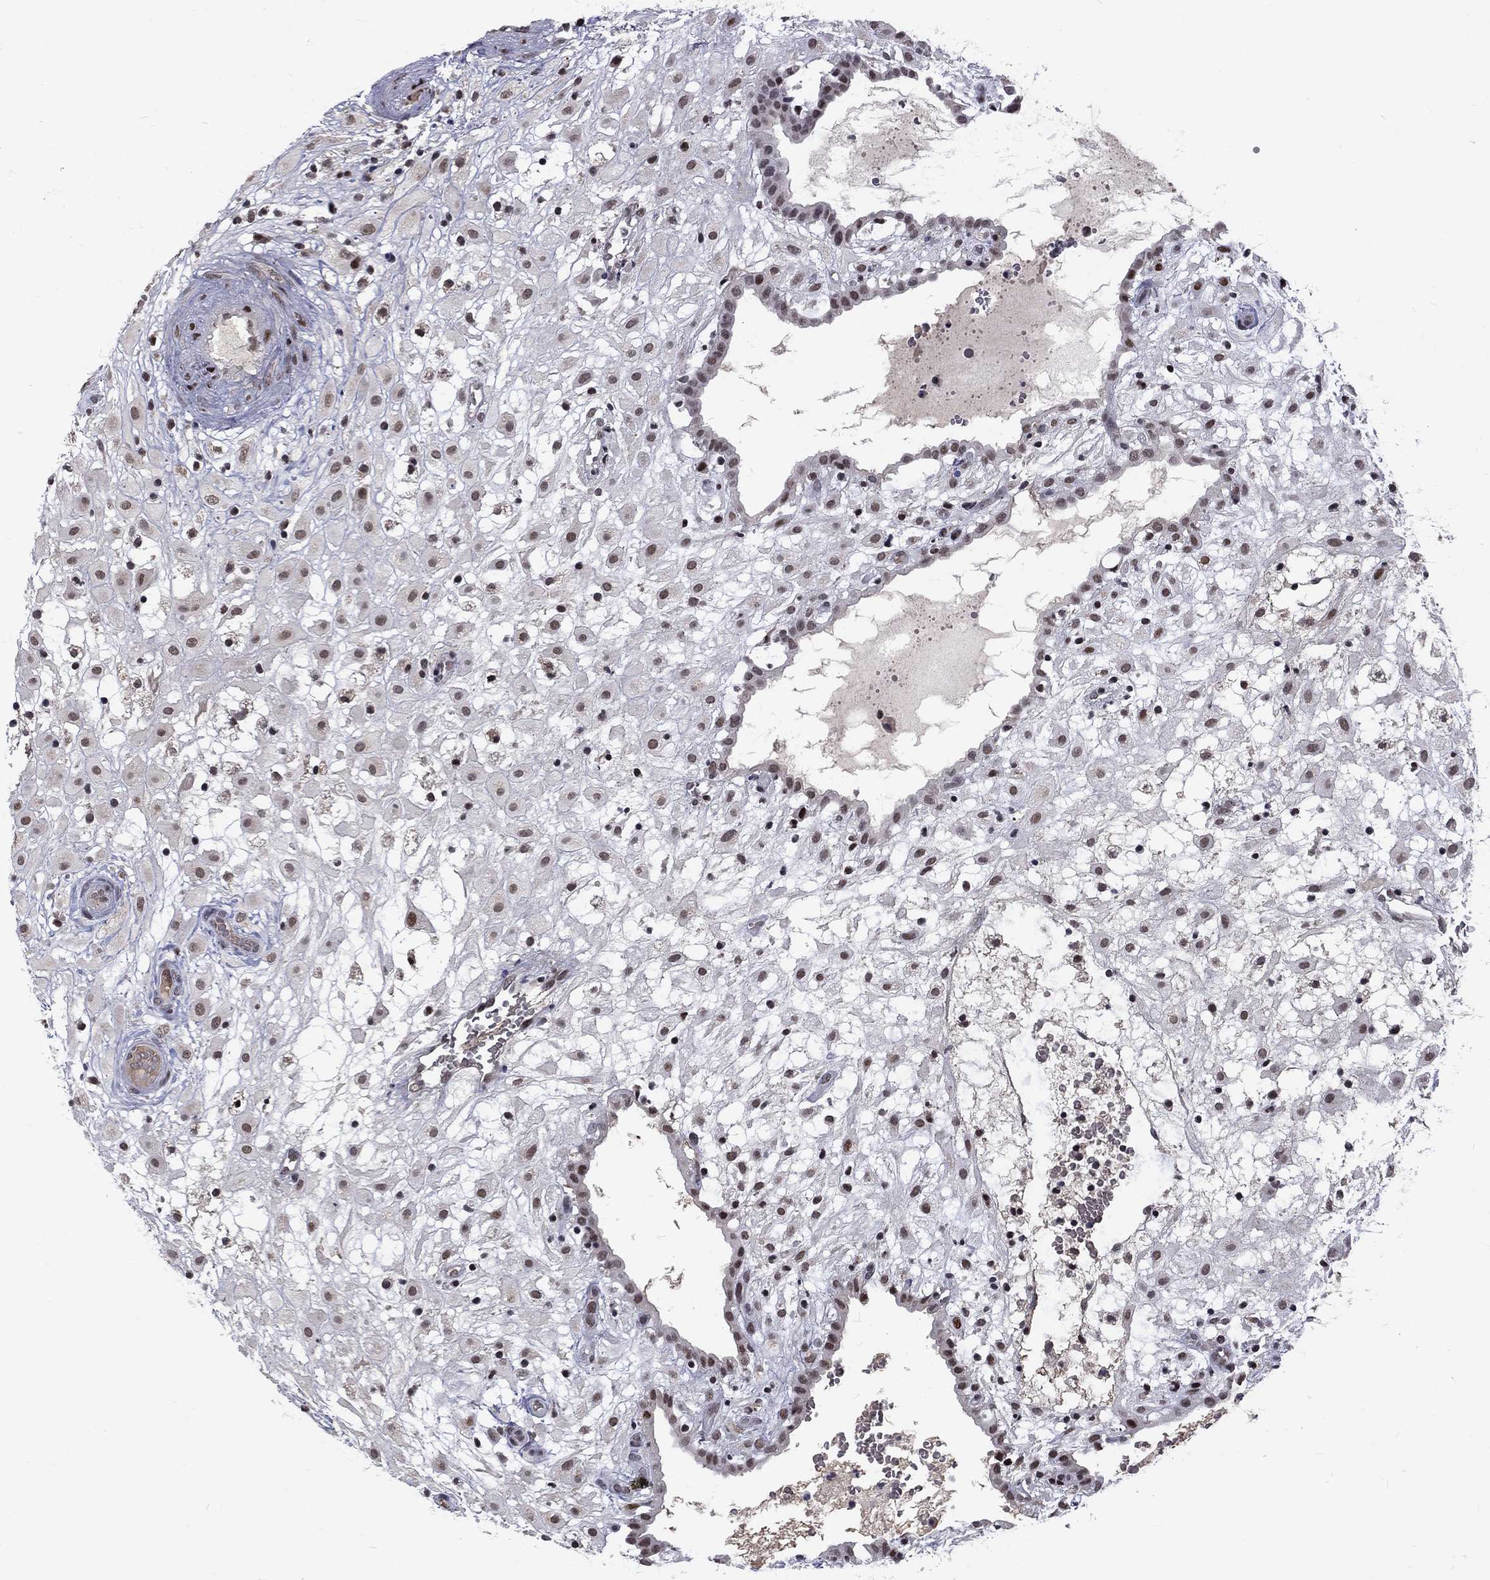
{"staining": {"intensity": "strong", "quantity": "25%-75%", "location": "nuclear"}, "tissue": "placenta", "cell_type": "Decidual cells", "image_type": "normal", "snomed": [{"axis": "morphology", "description": "Normal tissue, NOS"}, {"axis": "topography", "description": "Placenta"}], "caption": "Immunohistochemistry (IHC) of unremarkable human placenta displays high levels of strong nuclear expression in approximately 25%-75% of decidual cells.", "gene": "TCEAL1", "patient": {"sex": "female", "age": 24}}